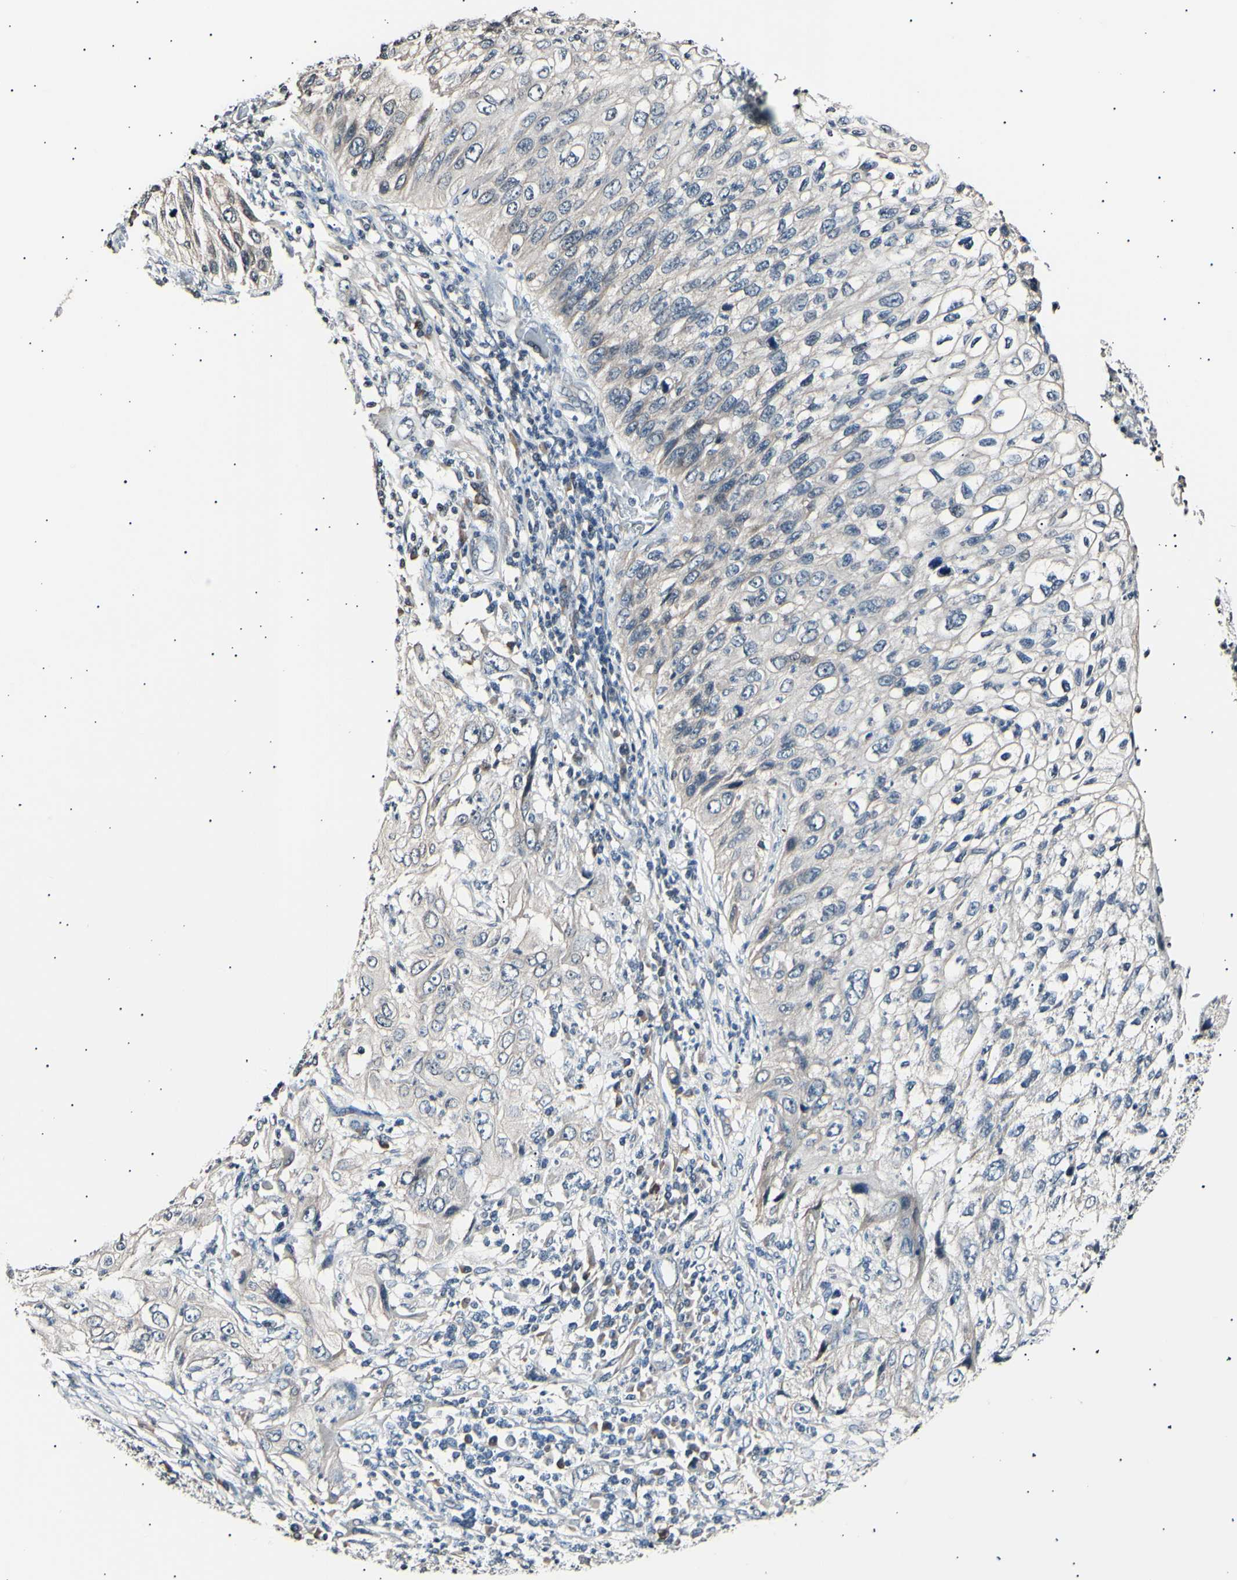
{"staining": {"intensity": "weak", "quantity": "25%-75%", "location": "cytoplasmic/membranous"}, "tissue": "lung cancer", "cell_type": "Tumor cells", "image_type": "cancer", "snomed": [{"axis": "morphology", "description": "Inflammation, NOS"}, {"axis": "morphology", "description": "Squamous cell carcinoma, NOS"}, {"axis": "topography", "description": "Lymph node"}, {"axis": "topography", "description": "Soft tissue"}, {"axis": "topography", "description": "Lung"}], "caption": "Immunohistochemical staining of human lung cancer displays low levels of weak cytoplasmic/membranous protein positivity in approximately 25%-75% of tumor cells.", "gene": "AK1", "patient": {"sex": "male", "age": 66}}